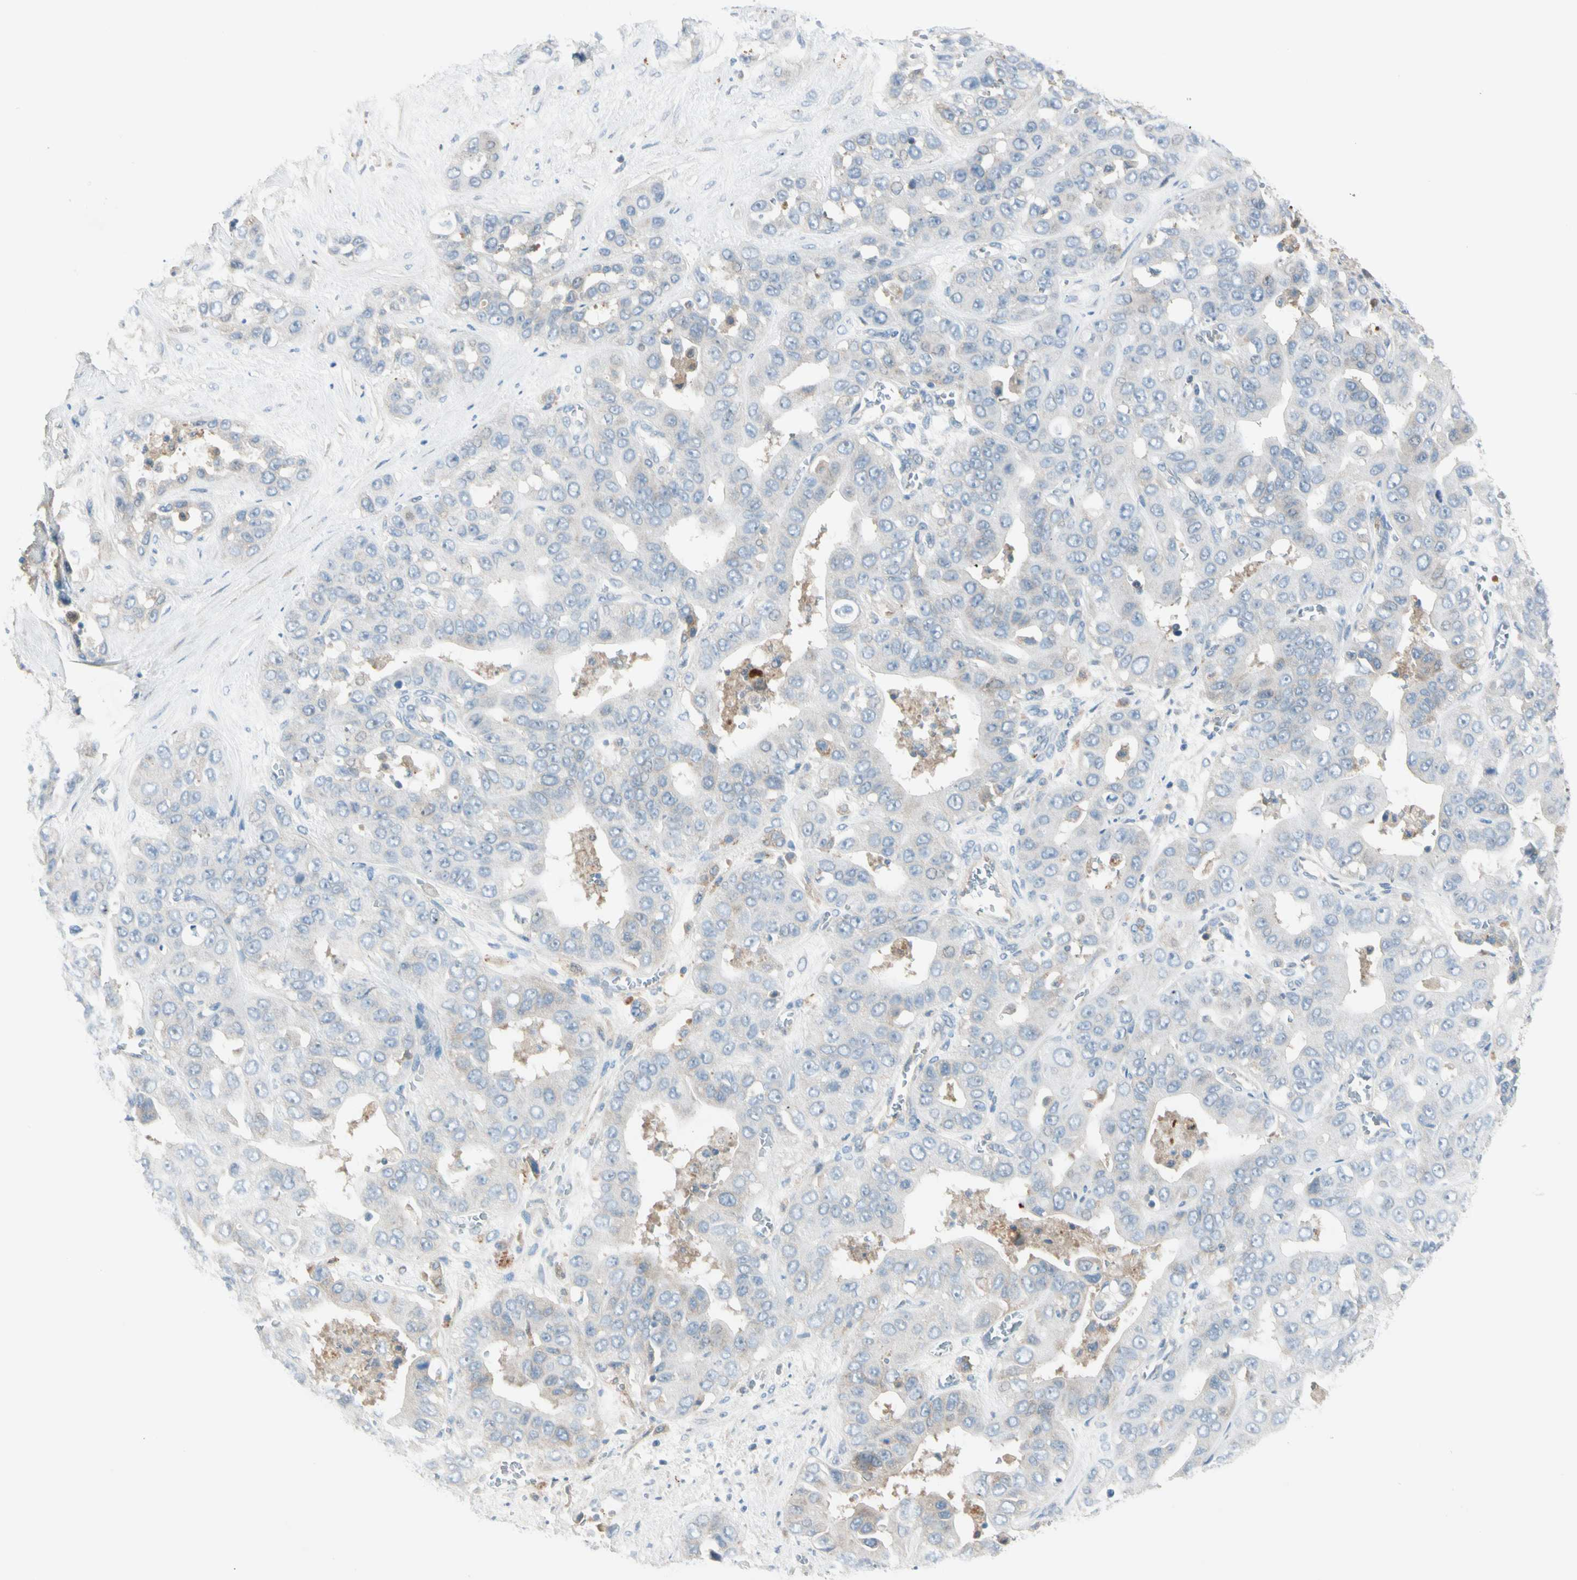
{"staining": {"intensity": "weak", "quantity": "<25%", "location": "cytoplasmic/membranous"}, "tissue": "liver cancer", "cell_type": "Tumor cells", "image_type": "cancer", "snomed": [{"axis": "morphology", "description": "Cholangiocarcinoma"}, {"axis": "topography", "description": "Liver"}], "caption": "An immunohistochemistry histopathology image of liver cancer is shown. There is no staining in tumor cells of liver cancer.", "gene": "SERPIND1", "patient": {"sex": "female", "age": 52}}